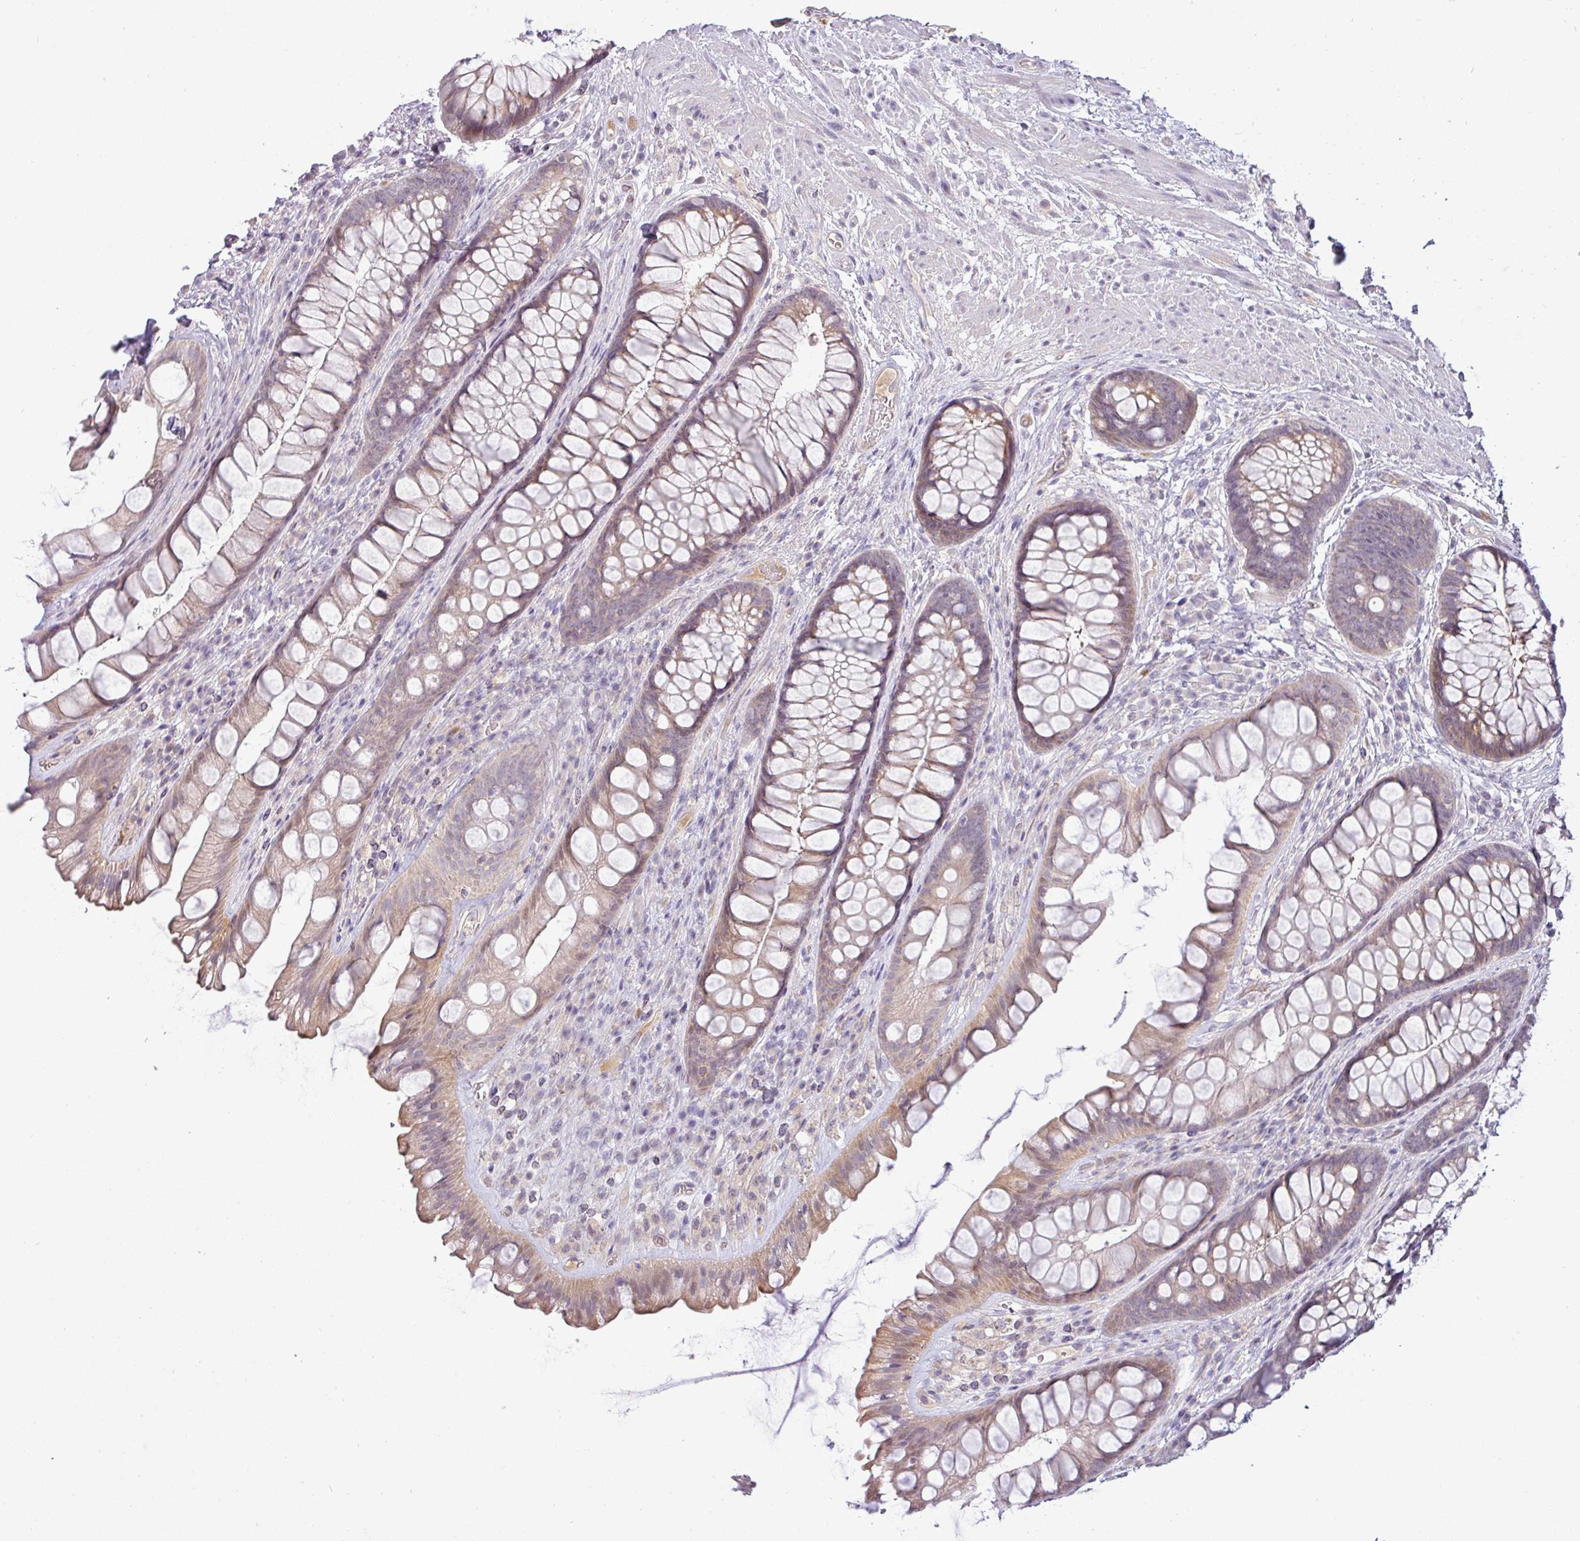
{"staining": {"intensity": "weak", "quantity": "25%-75%", "location": "cytoplasmic/membranous"}, "tissue": "rectum", "cell_type": "Glandular cells", "image_type": "normal", "snomed": [{"axis": "morphology", "description": "Normal tissue, NOS"}, {"axis": "topography", "description": "Rectum"}], "caption": "Immunohistochemistry (IHC) (DAB (3,3'-diaminobenzidine)) staining of normal rectum reveals weak cytoplasmic/membranous protein staining in about 25%-75% of glandular cells.", "gene": "APOM", "patient": {"sex": "male", "age": 74}}